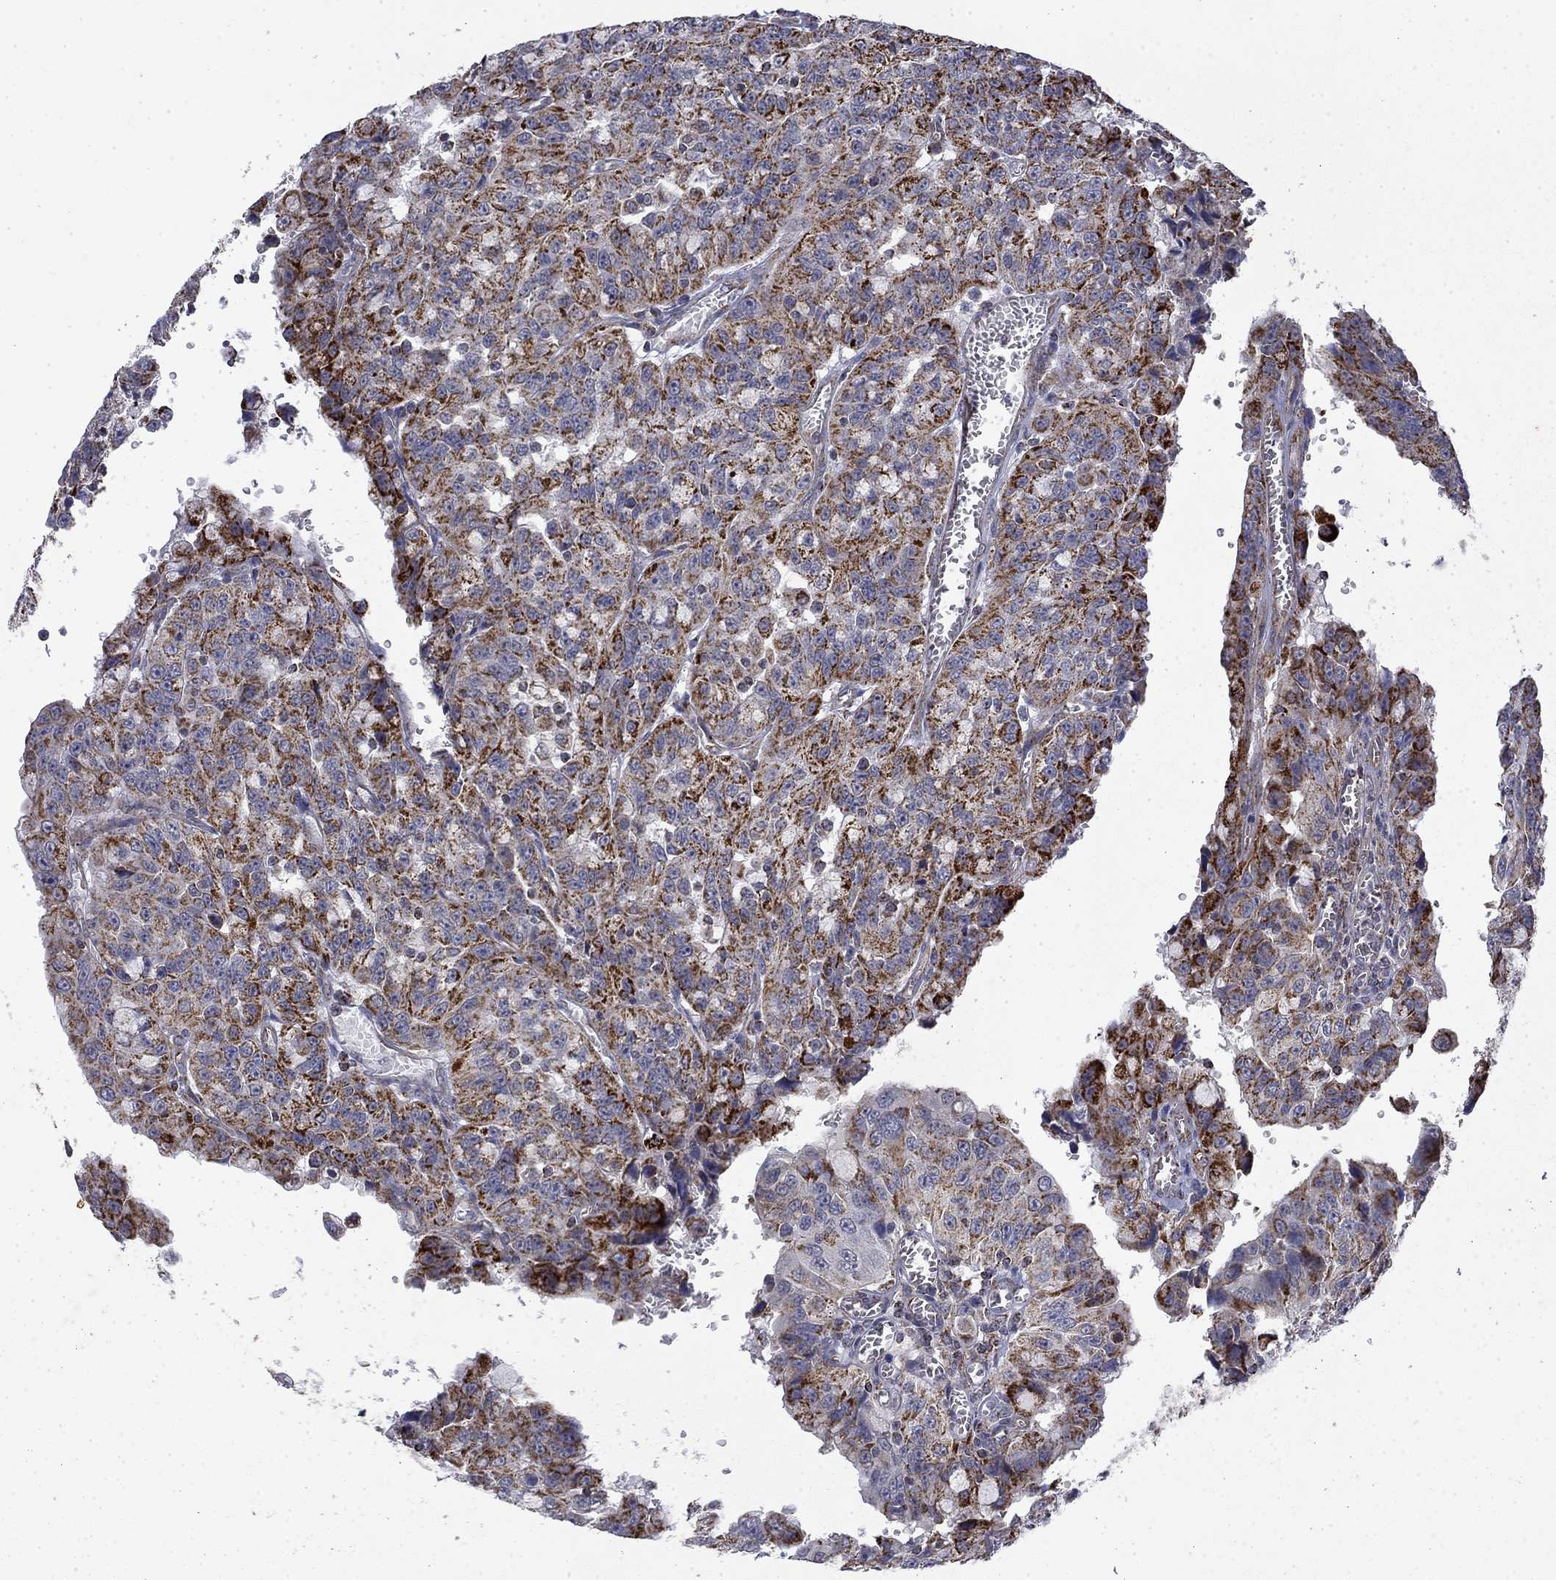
{"staining": {"intensity": "strong", "quantity": ">75%", "location": "cytoplasmic/membranous"}, "tissue": "urothelial cancer", "cell_type": "Tumor cells", "image_type": "cancer", "snomed": [{"axis": "morphology", "description": "Urothelial carcinoma, NOS"}, {"axis": "morphology", "description": "Urothelial carcinoma, High grade"}, {"axis": "topography", "description": "Urinary bladder"}], "caption": "Urothelial carcinoma (high-grade) was stained to show a protein in brown. There is high levels of strong cytoplasmic/membranous expression in about >75% of tumor cells. (IHC, brightfield microscopy, high magnification).", "gene": "PCBP3", "patient": {"sex": "female", "age": 73}}